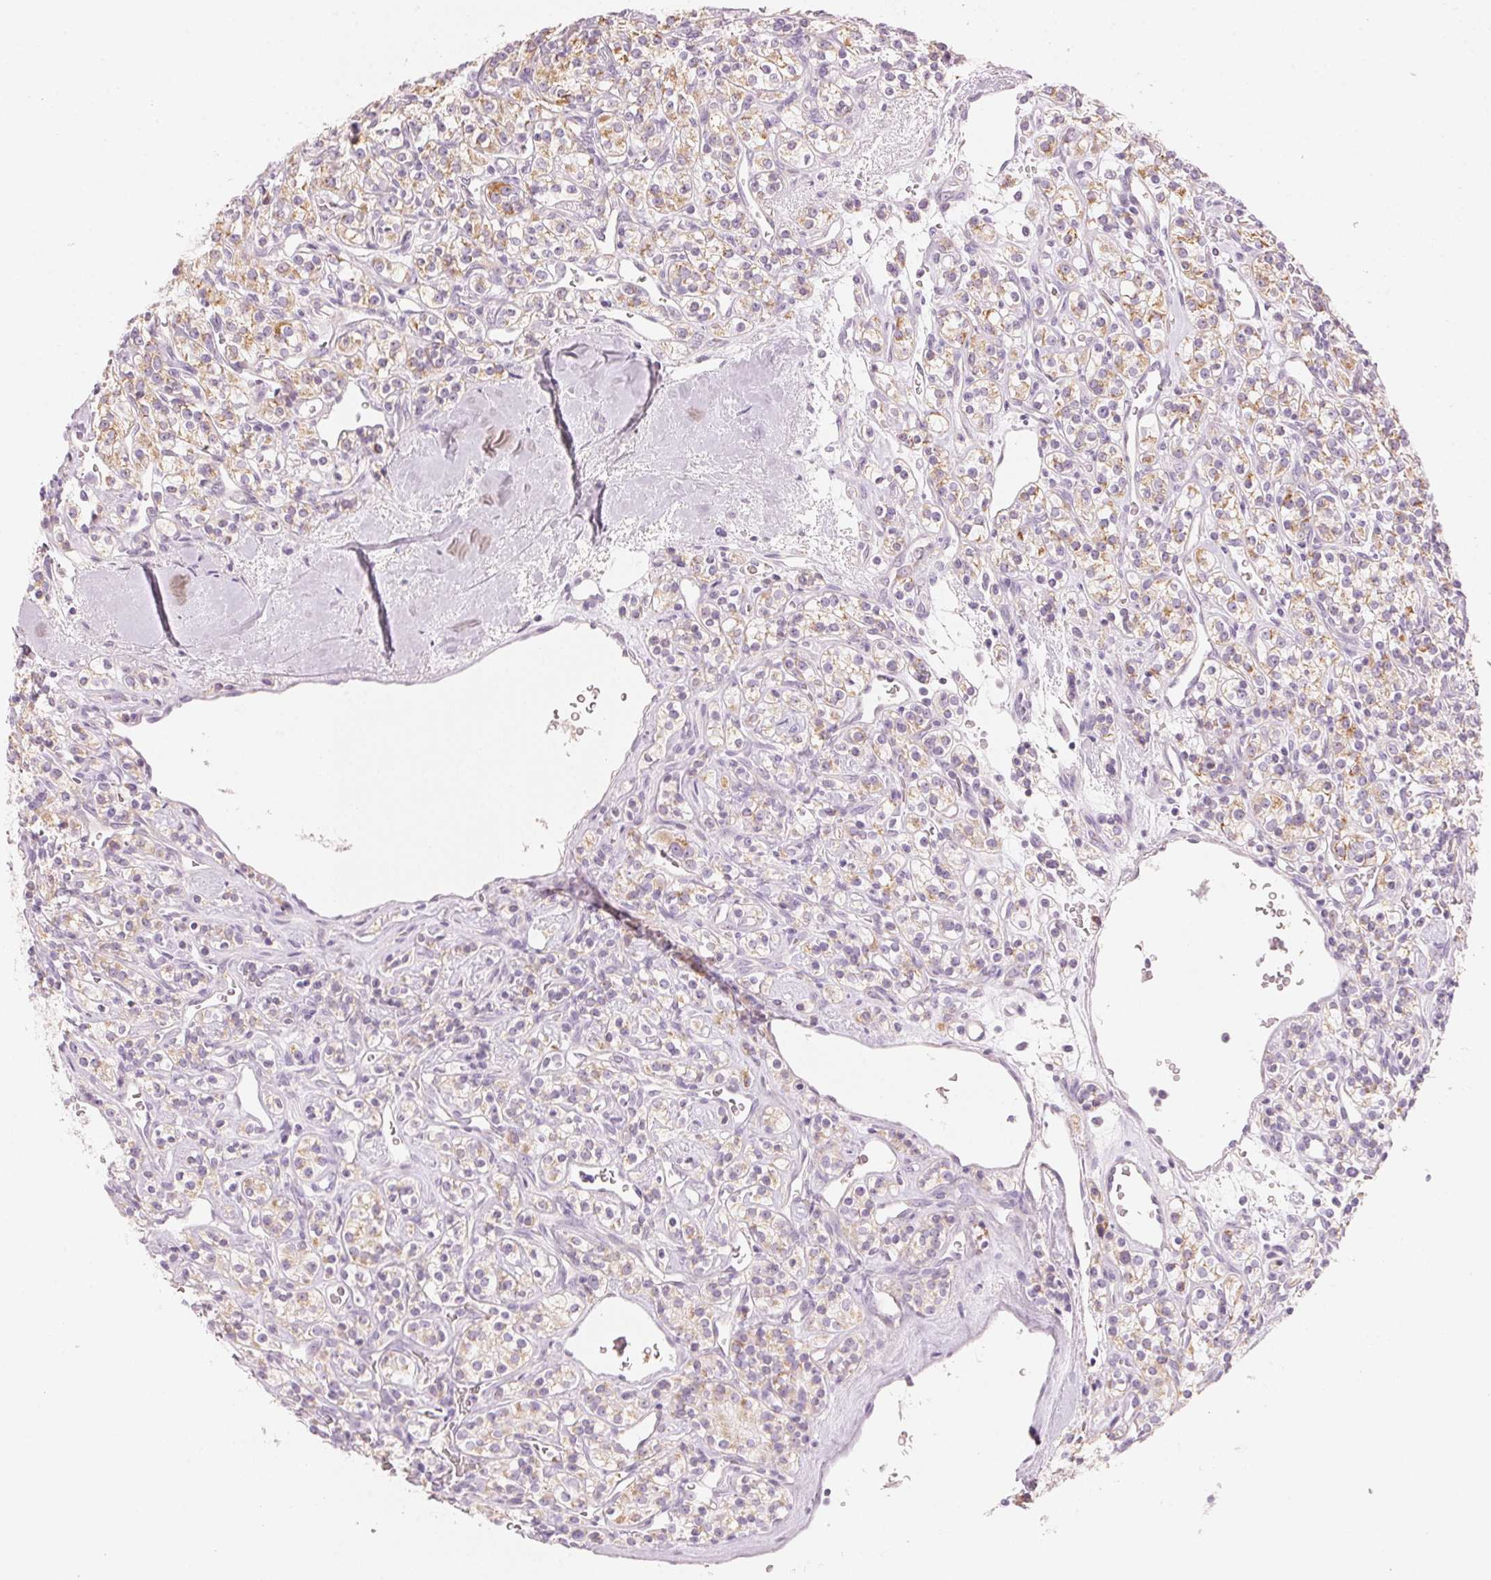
{"staining": {"intensity": "weak", "quantity": ">75%", "location": "cytoplasmic/membranous"}, "tissue": "renal cancer", "cell_type": "Tumor cells", "image_type": "cancer", "snomed": [{"axis": "morphology", "description": "Adenocarcinoma, NOS"}, {"axis": "topography", "description": "Kidney"}], "caption": "The histopathology image reveals staining of adenocarcinoma (renal), revealing weak cytoplasmic/membranous protein positivity (brown color) within tumor cells.", "gene": "HOXB13", "patient": {"sex": "male", "age": 77}}